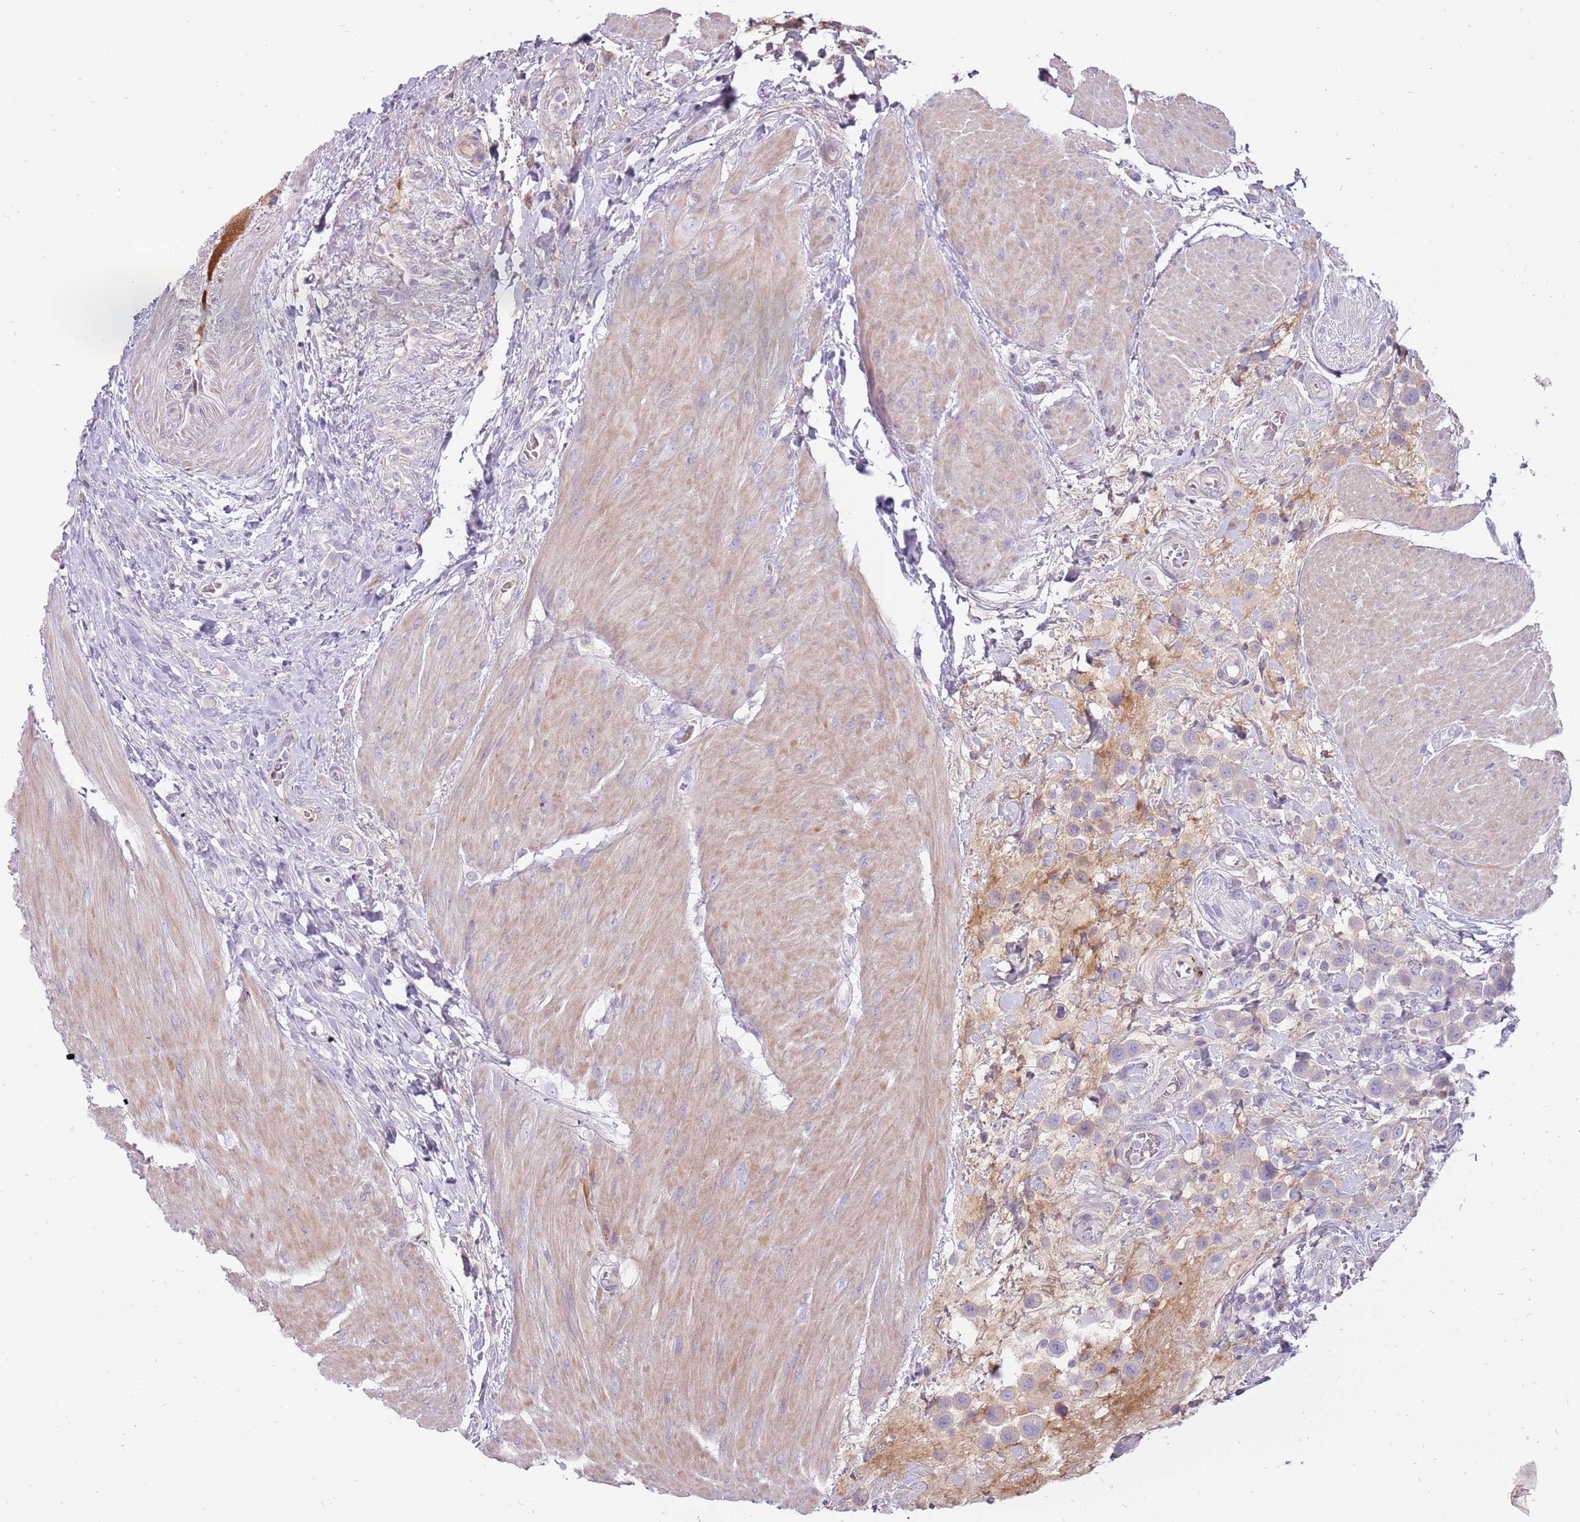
{"staining": {"intensity": "weak", "quantity": "<25%", "location": "cytoplasmic/membranous"}, "tissue": "urothelial cancer", "cell_type": "Tumor cells", "image_type": "cancer", "snomed": [{"axis": "morphology", "description": "Urothelial carcinoma, High grade"}, {"axis": "topography", "description": "Urinary bladder"}], "caption": "A high-resolution photomicrograph shows IHC staining of urothelial cancer, which shows no significant expression in tumor cells.", "gene": "MCUB", "patient": {"sex": "male", "age": 50}}